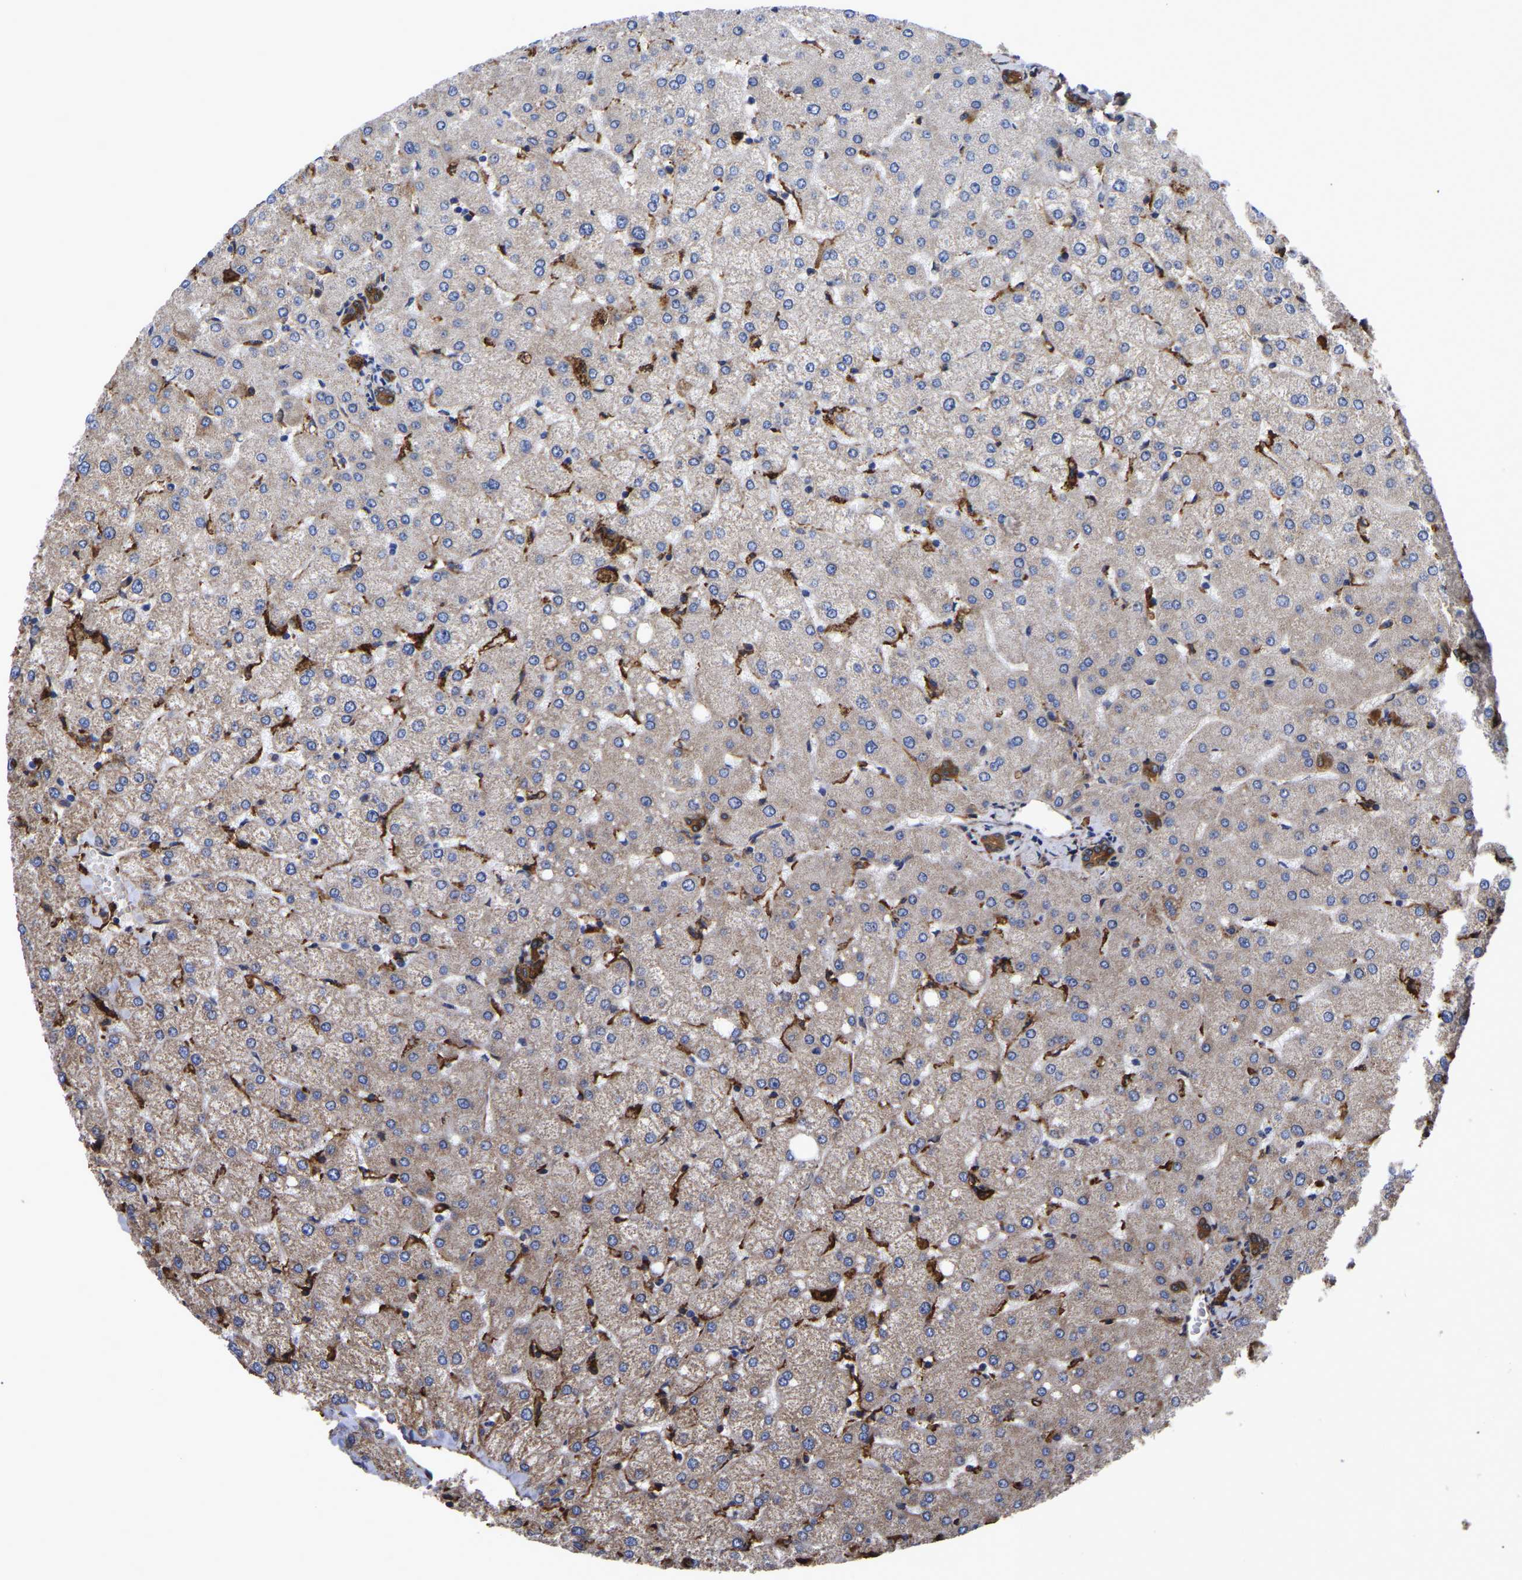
{"staining": {"intensity": "moderate", "quantity": ">75%", "location": "cytoplasmic/membranous"}, "tissue": "liver", "cell_type": "Cholangiocytes", "image_type": "normal", "snomed": [{"axis": "morphology", "description": "Normal tissue, NOS"}, {"axis": "topography", "description": "Liver"}], "caption": "This photomicrograph exhibits unremarkable liver stained with immunohistochemistry to label a protein in brown. The cytoplasmic/membranous of cholangiocytes show moderate positivity for the protein. Nuclei are counter-stained blue.", "gene": "LIF", "patient": {"sex": "female", "age": 54}}